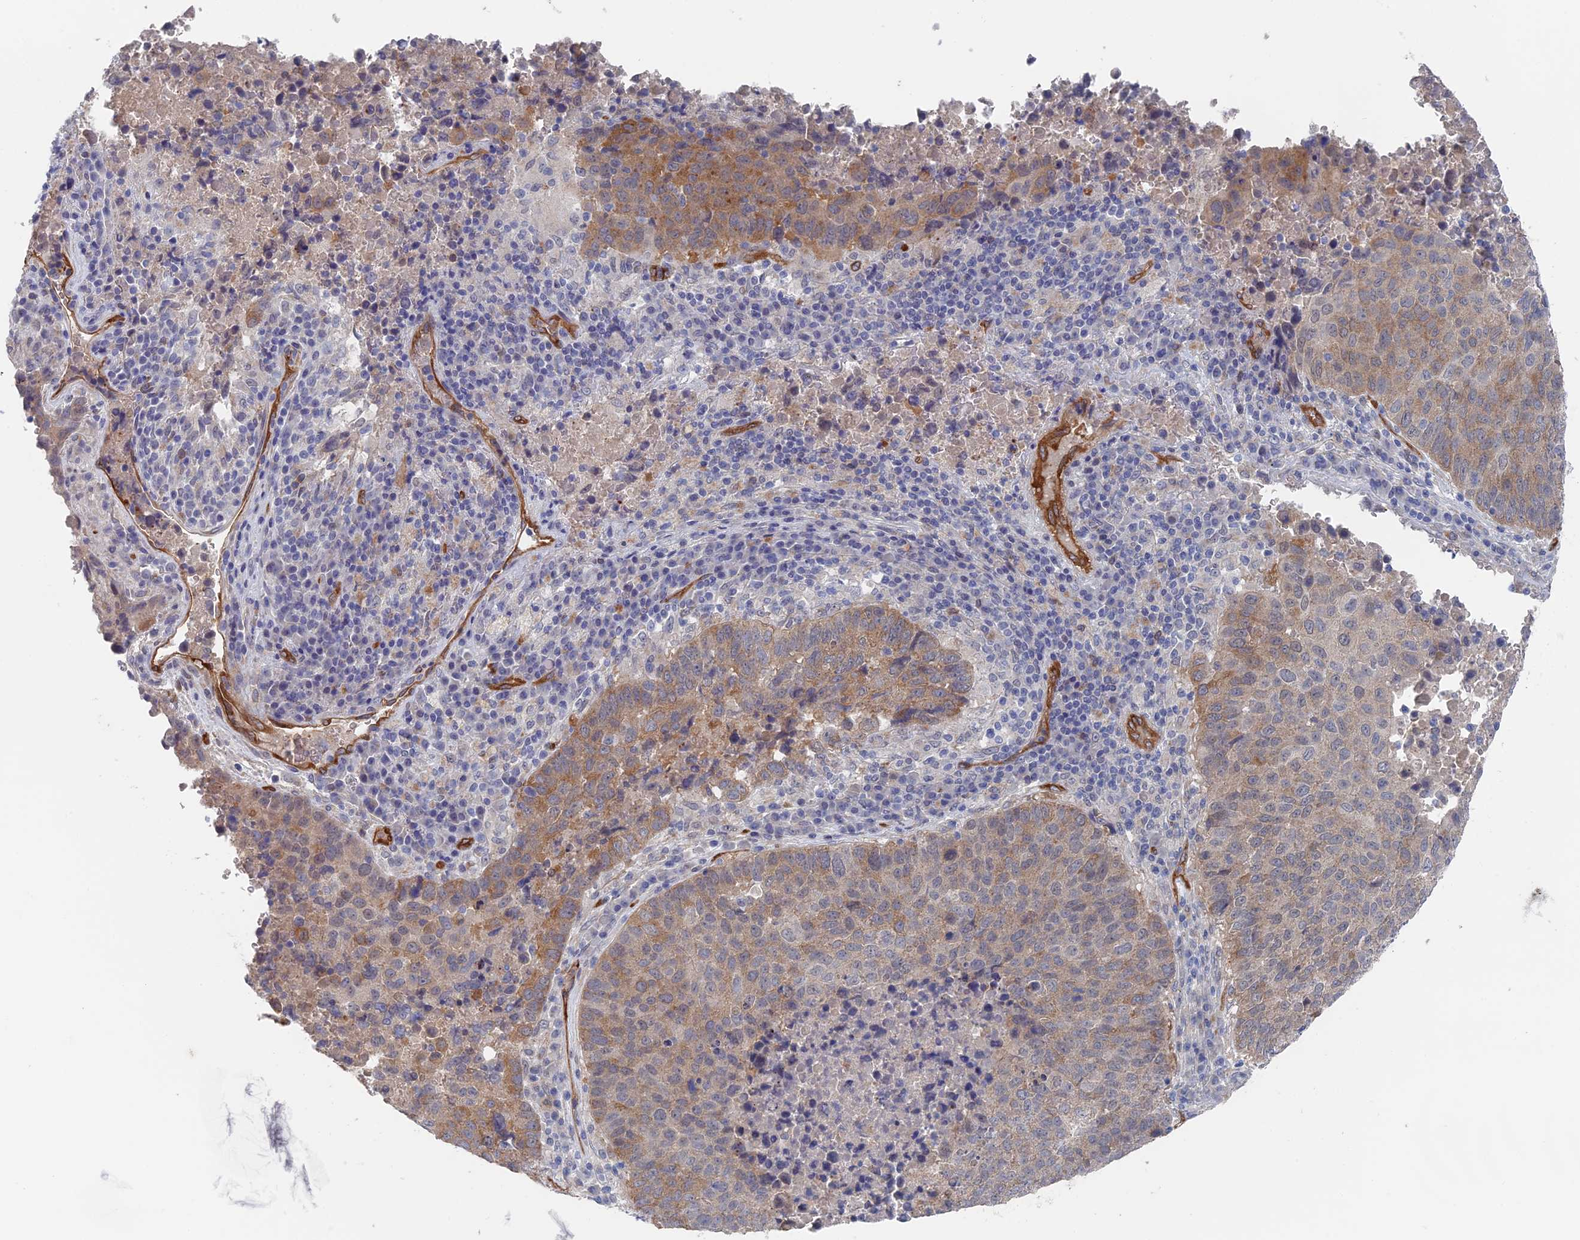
{"staining": {"intensity": "moderate", "quantity": "25%-75%", "location": "cytoplasmic/membranous"}, "tissue": "lung cancer", "cell_type": "Tumor cells", "image_type": "cancer", "snomed": [{"axis": "morphology", "description": "Squamous cell carcinoma, NOS"}, {"axis": "topography", "description": "Lung"}], "caption": "A high-resolution micrograph shows IHC staining of lung cancer (squamous cell carcinoma), which reveals moderate cytoplasmic/membranous expression in about 25%-75% of tumor cells.", "gene": "ARAP3", "patient": {"sex": "male", "age": 73}}